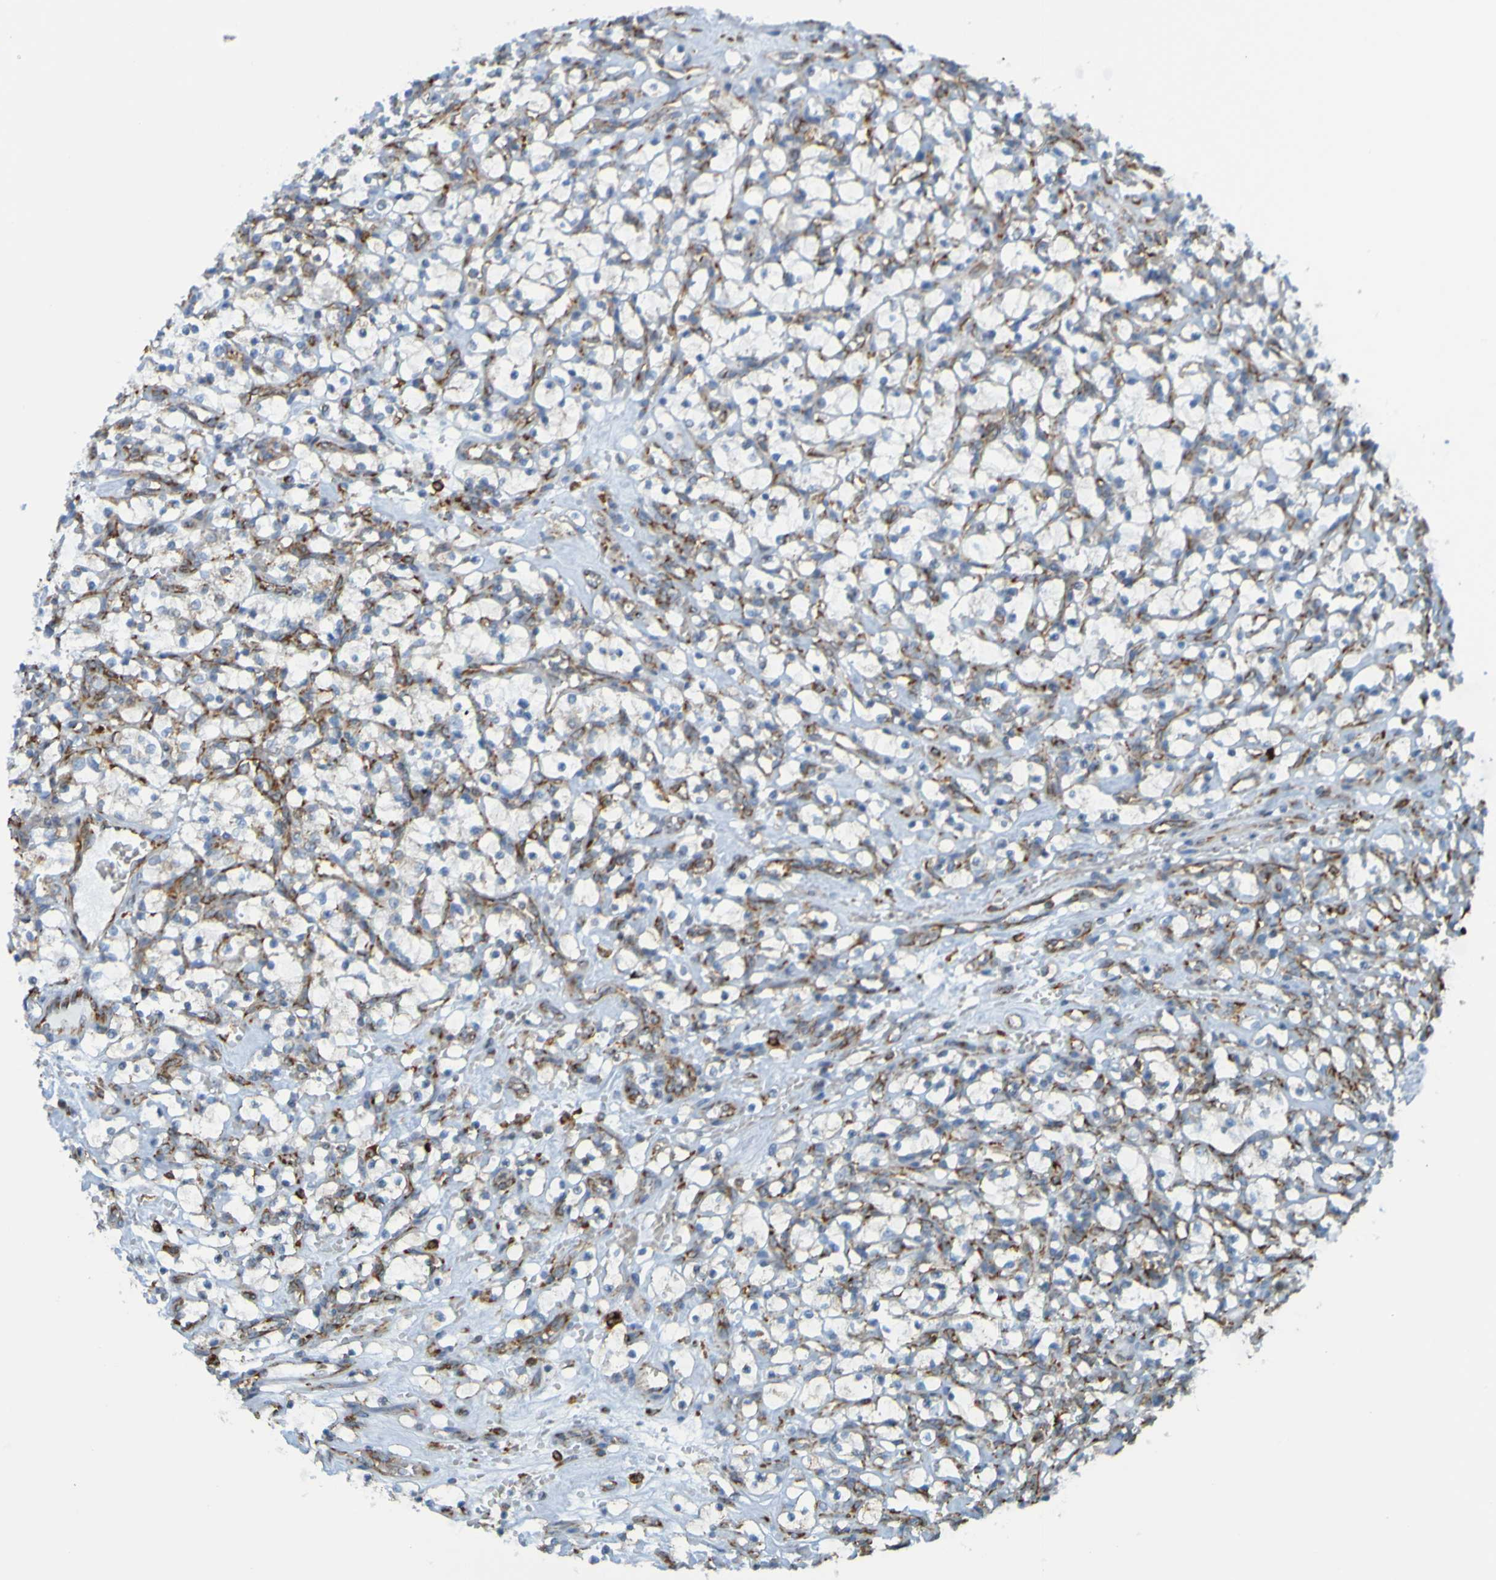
{"staining": {"intensity": "negative", "quantity": "none", "location": "none"}, "tissue": "renal cancer", "cell_type": "Tumor cells", "image_type": "cancer", "snomed": [{"axis": "morphology", "description": "Adenocarcinoma, NOS"}, {"axis": "topography", "description": "Kidney"}], "caption": "Immunohistochemistry (IHC) histopathology image of renal cancer (adenocarcinoma) stained for a protein (brown), which shows no staining in tumor cells.", "gene": "SSR1", "patient": {"sex": "female", "age": 69}}